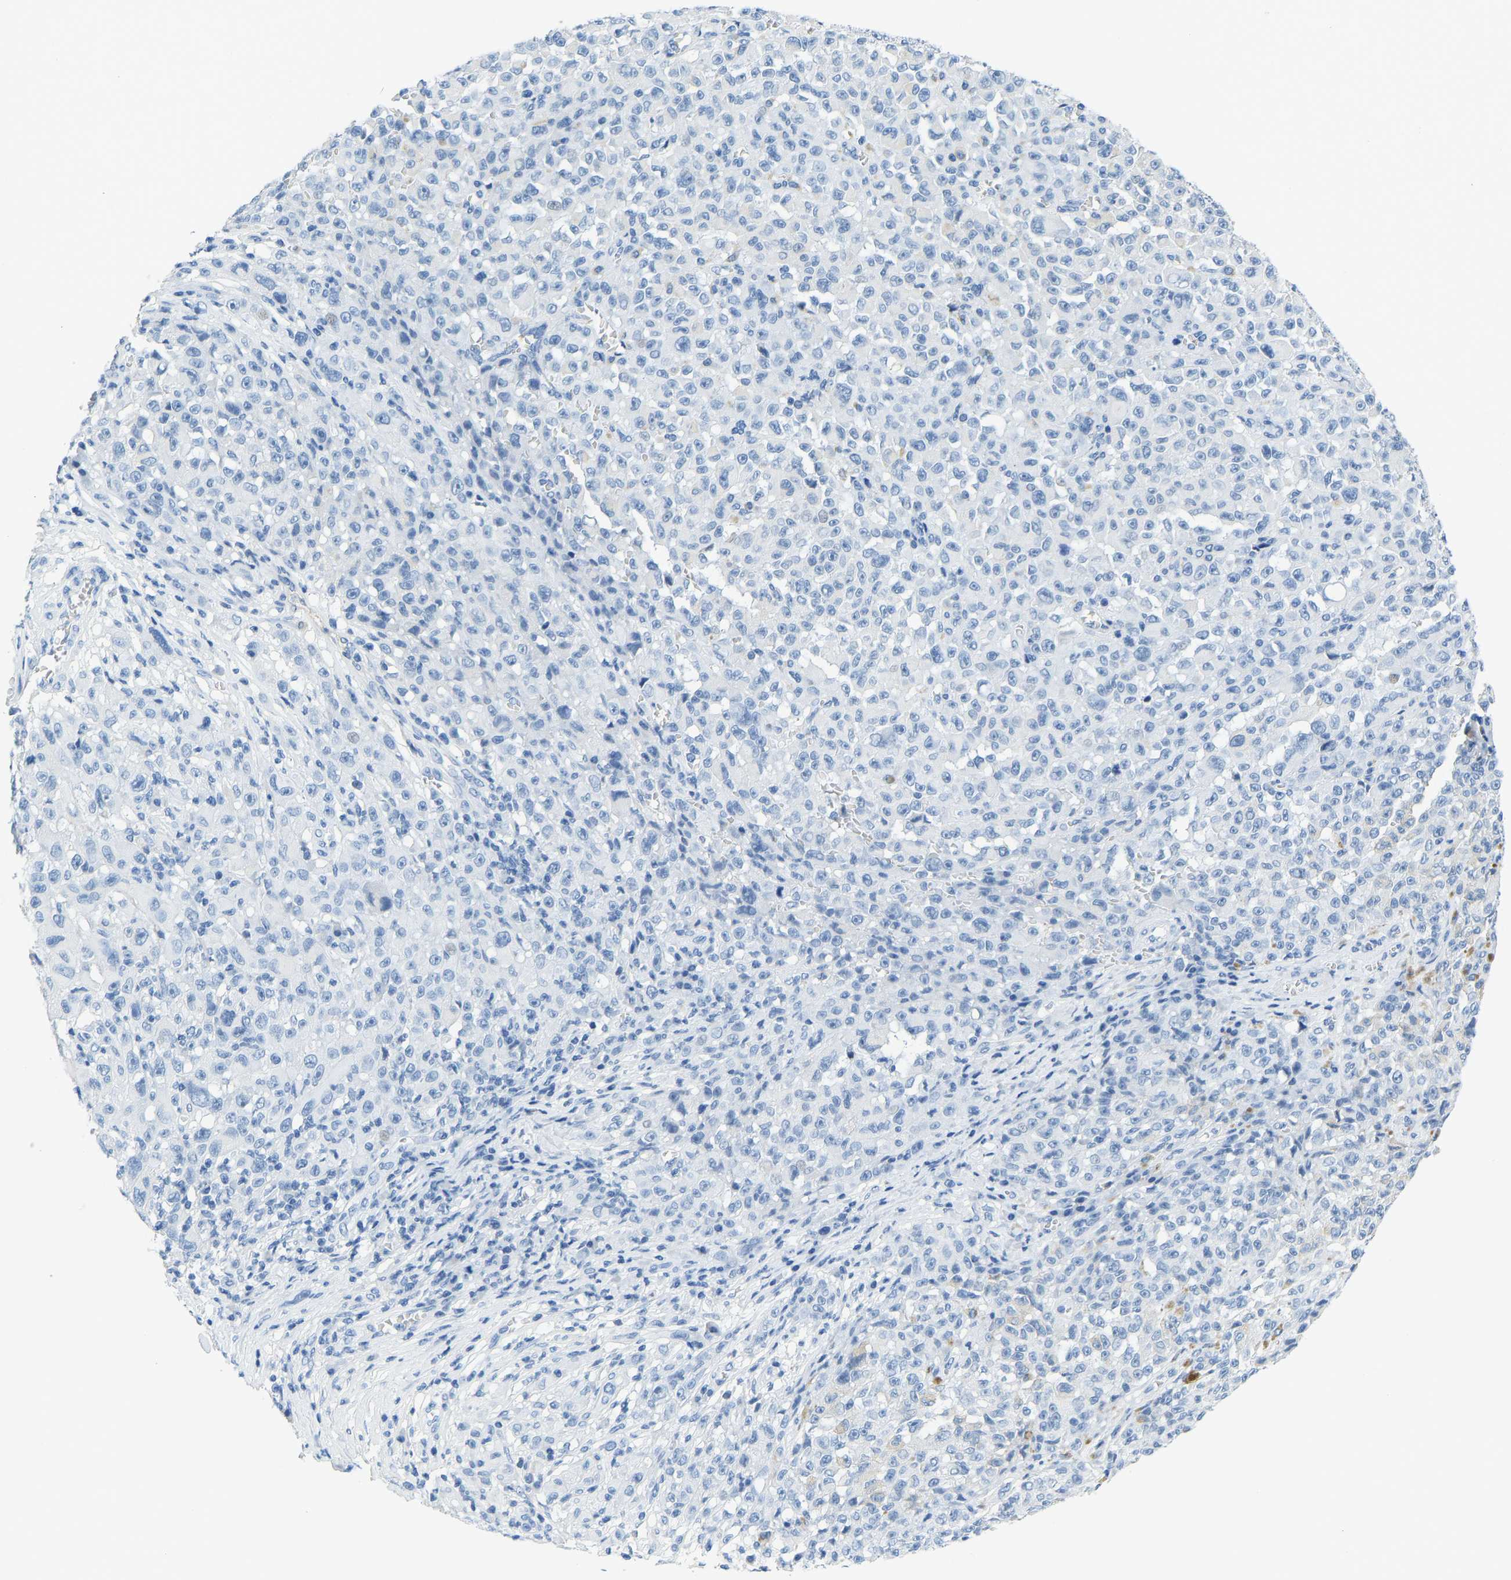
{"staining": {"intensity": "negative", "quantity": "none", "location": "none"}, "tissue": "melanoma", "cell_type": "Tumor cells", "image_type": "cancer", "snomed": [{"axis": "morphology", "description": "Malignant melanoma, NOS"}, {"axis": "topography", "description": "Skin"}], "caption": "This is an IHC micrograph of human melanoma. There is no positivity in tumor cells.", "gene": "SERPINB3", "patient": {"sex": "female", "age": 82}}